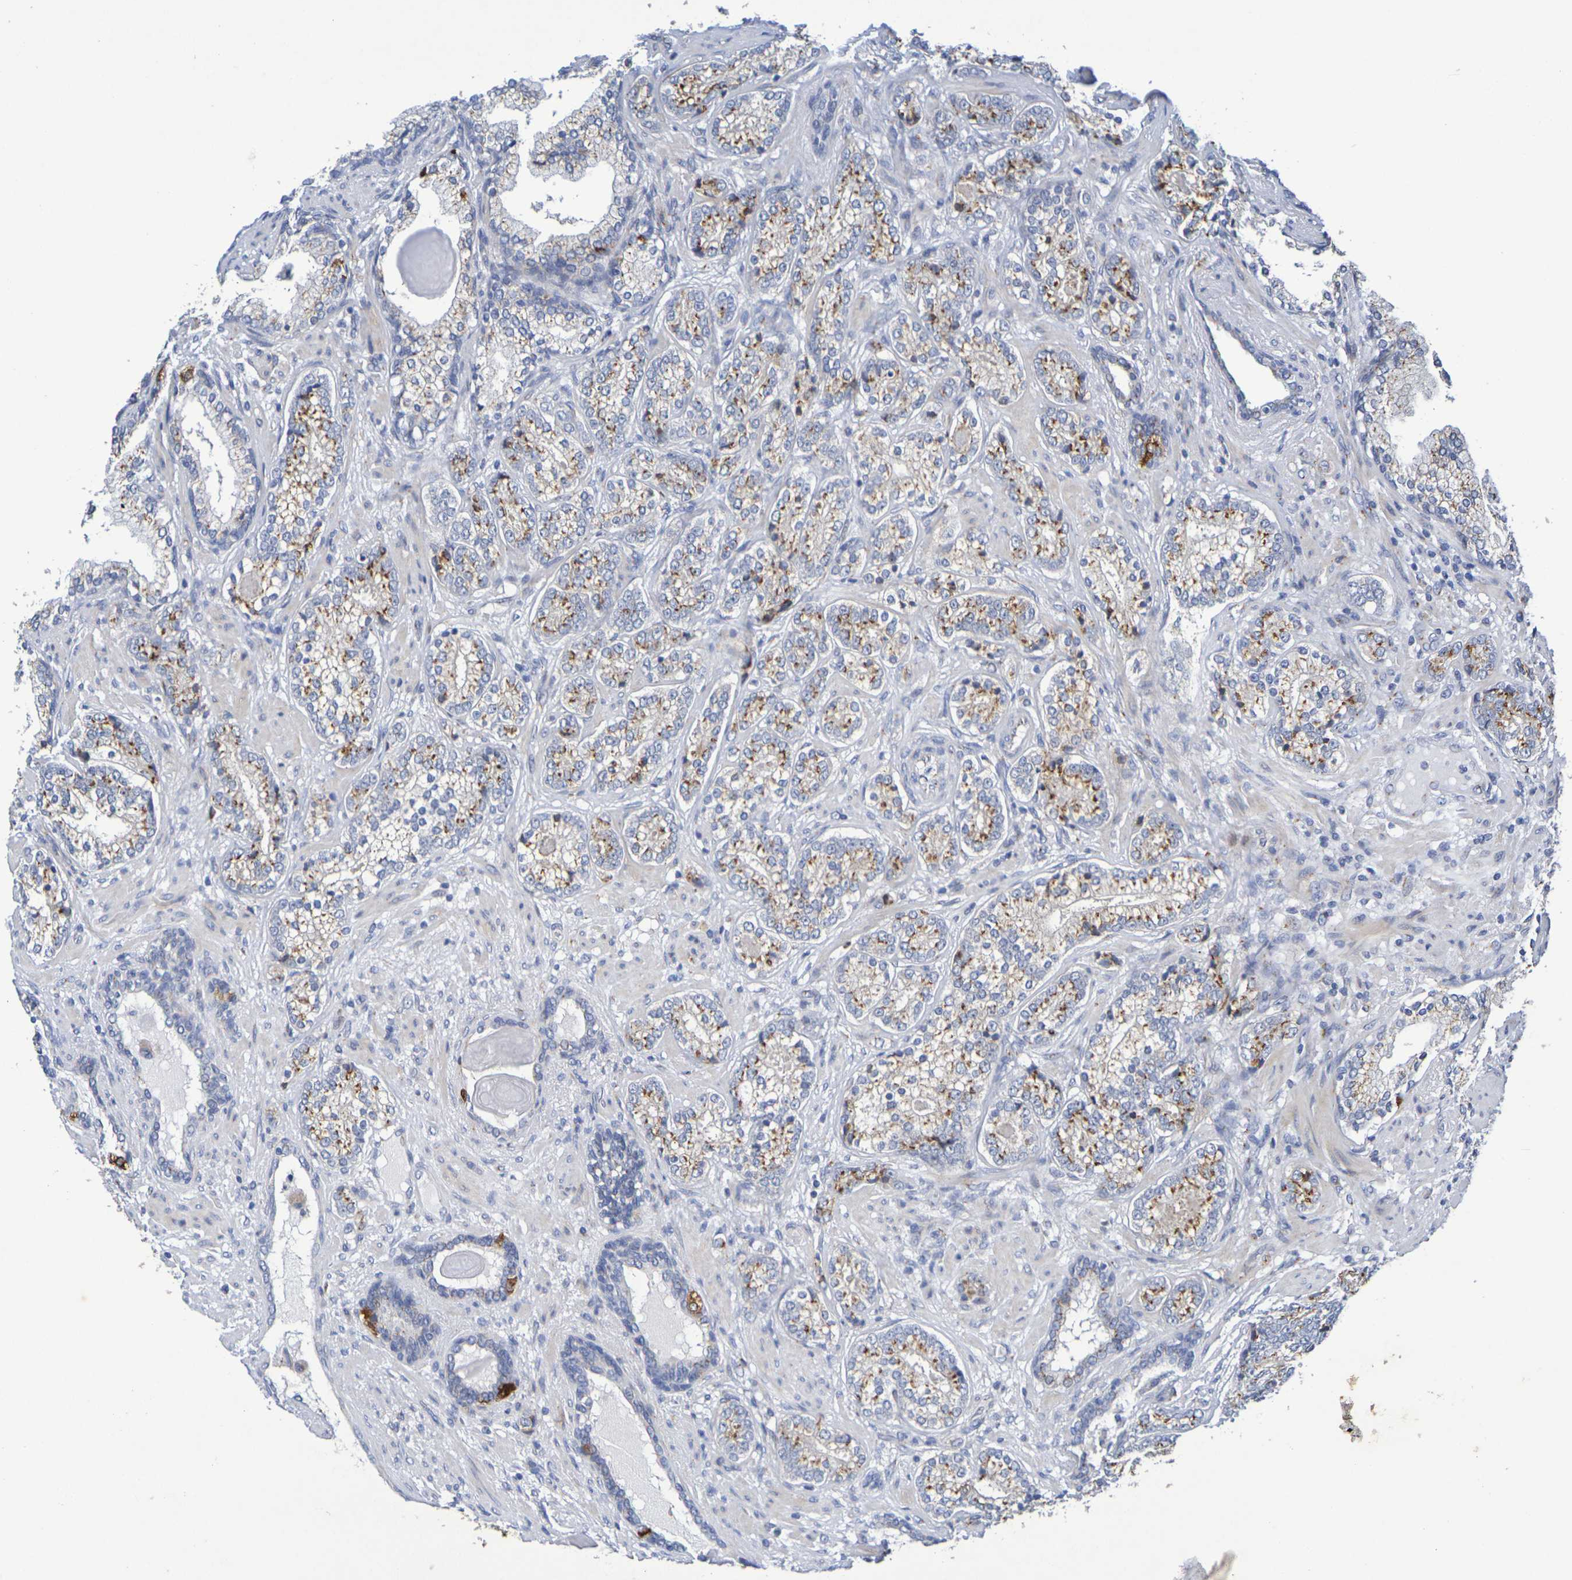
{"staining": {"intensity": "moderate", "quantity": ">75%", "location": "cytoplasmic/membranous"}, "tissue": "prostate cancer", "cell_type": "Tumor cells", "image_type": "cancer", "snomed": [{"axis": "morphology", "description": "Adenocarcinoma, High grade"}, {"axis": "topography", "description": "Prostate"}], "caption": "An IHC histopathology image of neoplastic tissue is shown. Protein staining in brown highlights moderate cytoplasmic/membranous positivity in prostate cancer within tumor cells.", "gene": "DCP2", "patient": {"sex": "male", "age": 61}}